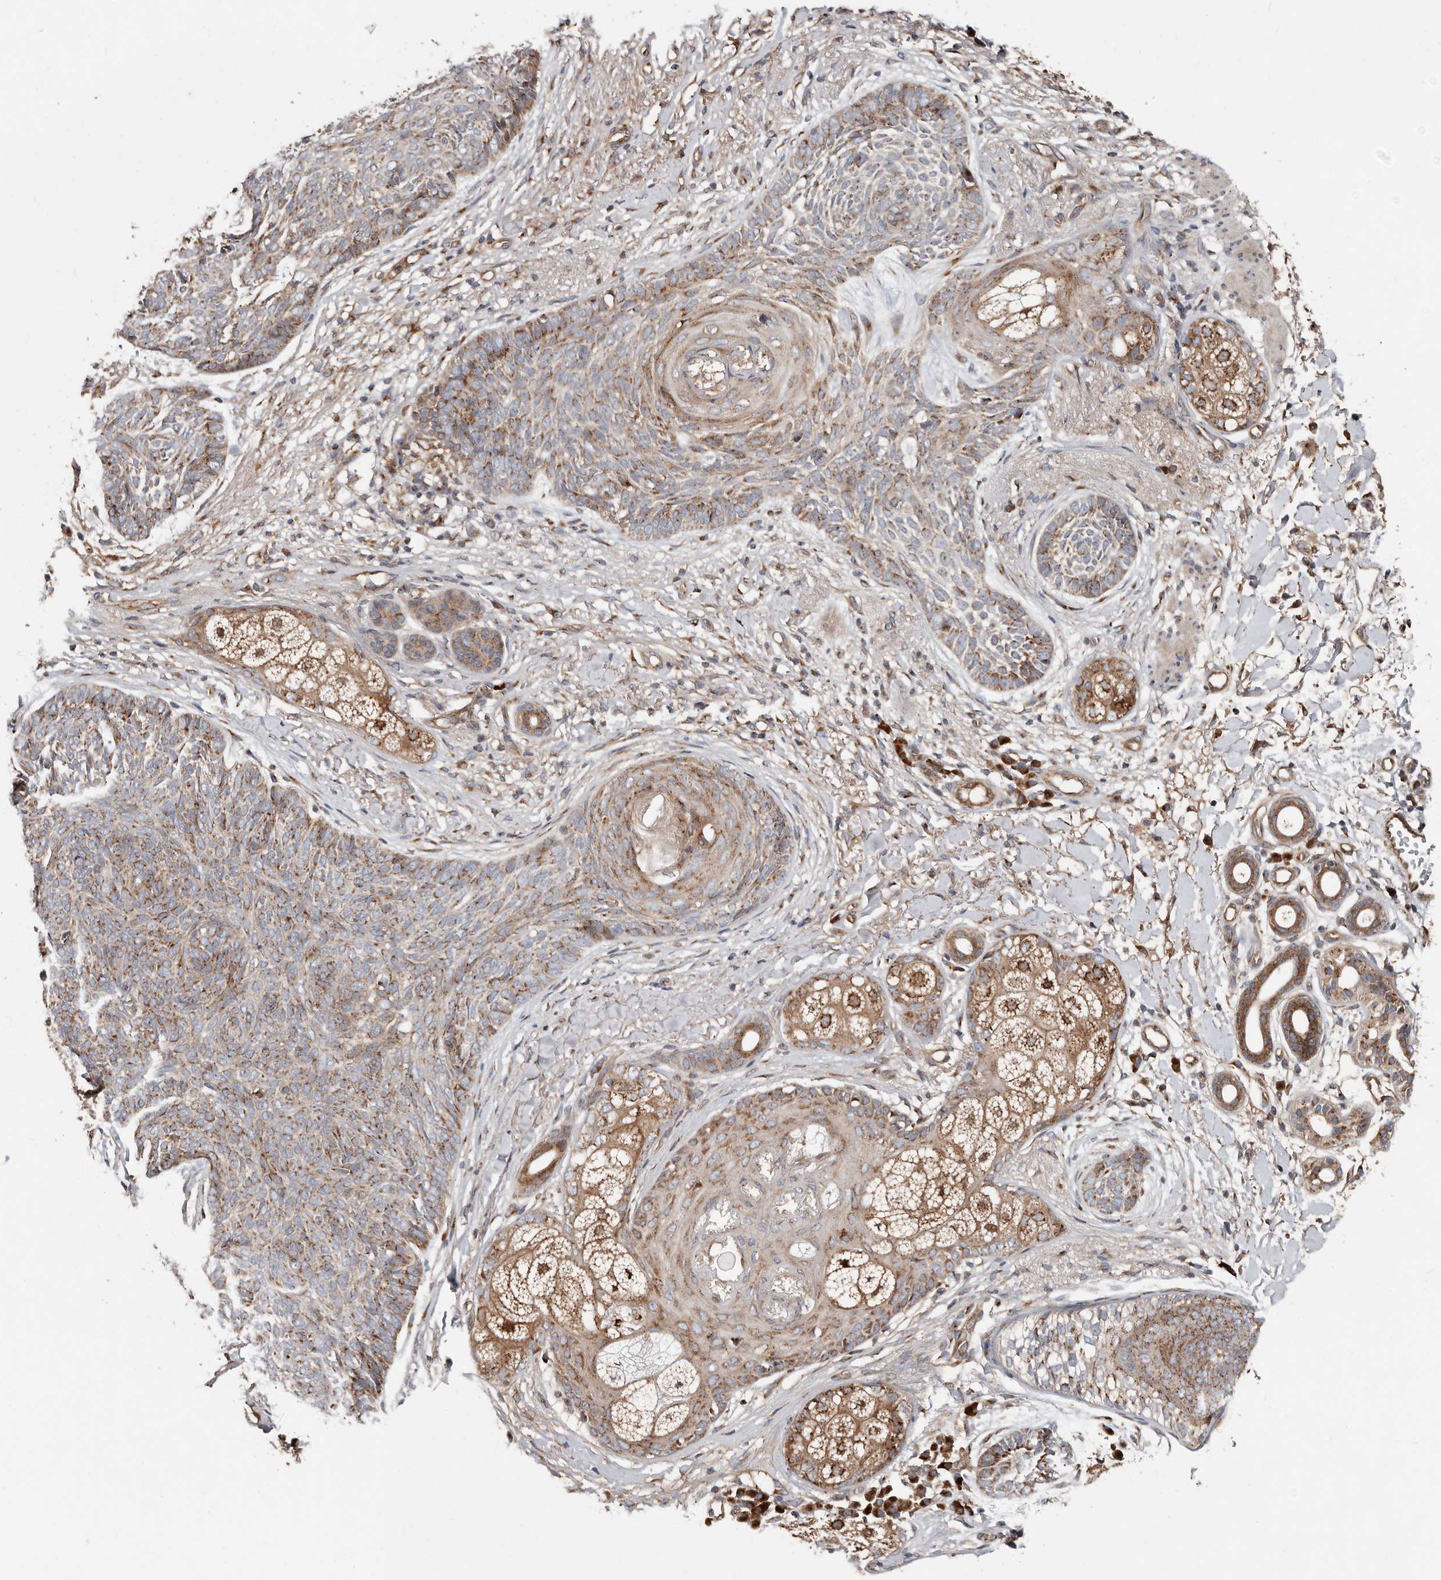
{"staining": {"intensity": "moderate", "quantity": ">75%", "location": "cytoplasmic/membranous"}, "tissue": "skin cancer", "cell_type": "Tumor cells", "image_type": "cancer", "snomed": [{"axis": "morphology", "description": "Basal cell carcinoma"}, {"axis": "topography", "description": "Skin"}], "caption": "Human skin cancer (basal cell carcinoma) stained for a protein (brown) displays moderate cytoplasmic/membranous positive expression in approximately >75% of tumor cells.", "gene": "COG1", "patient": {"sex": "male", "age": 85}}